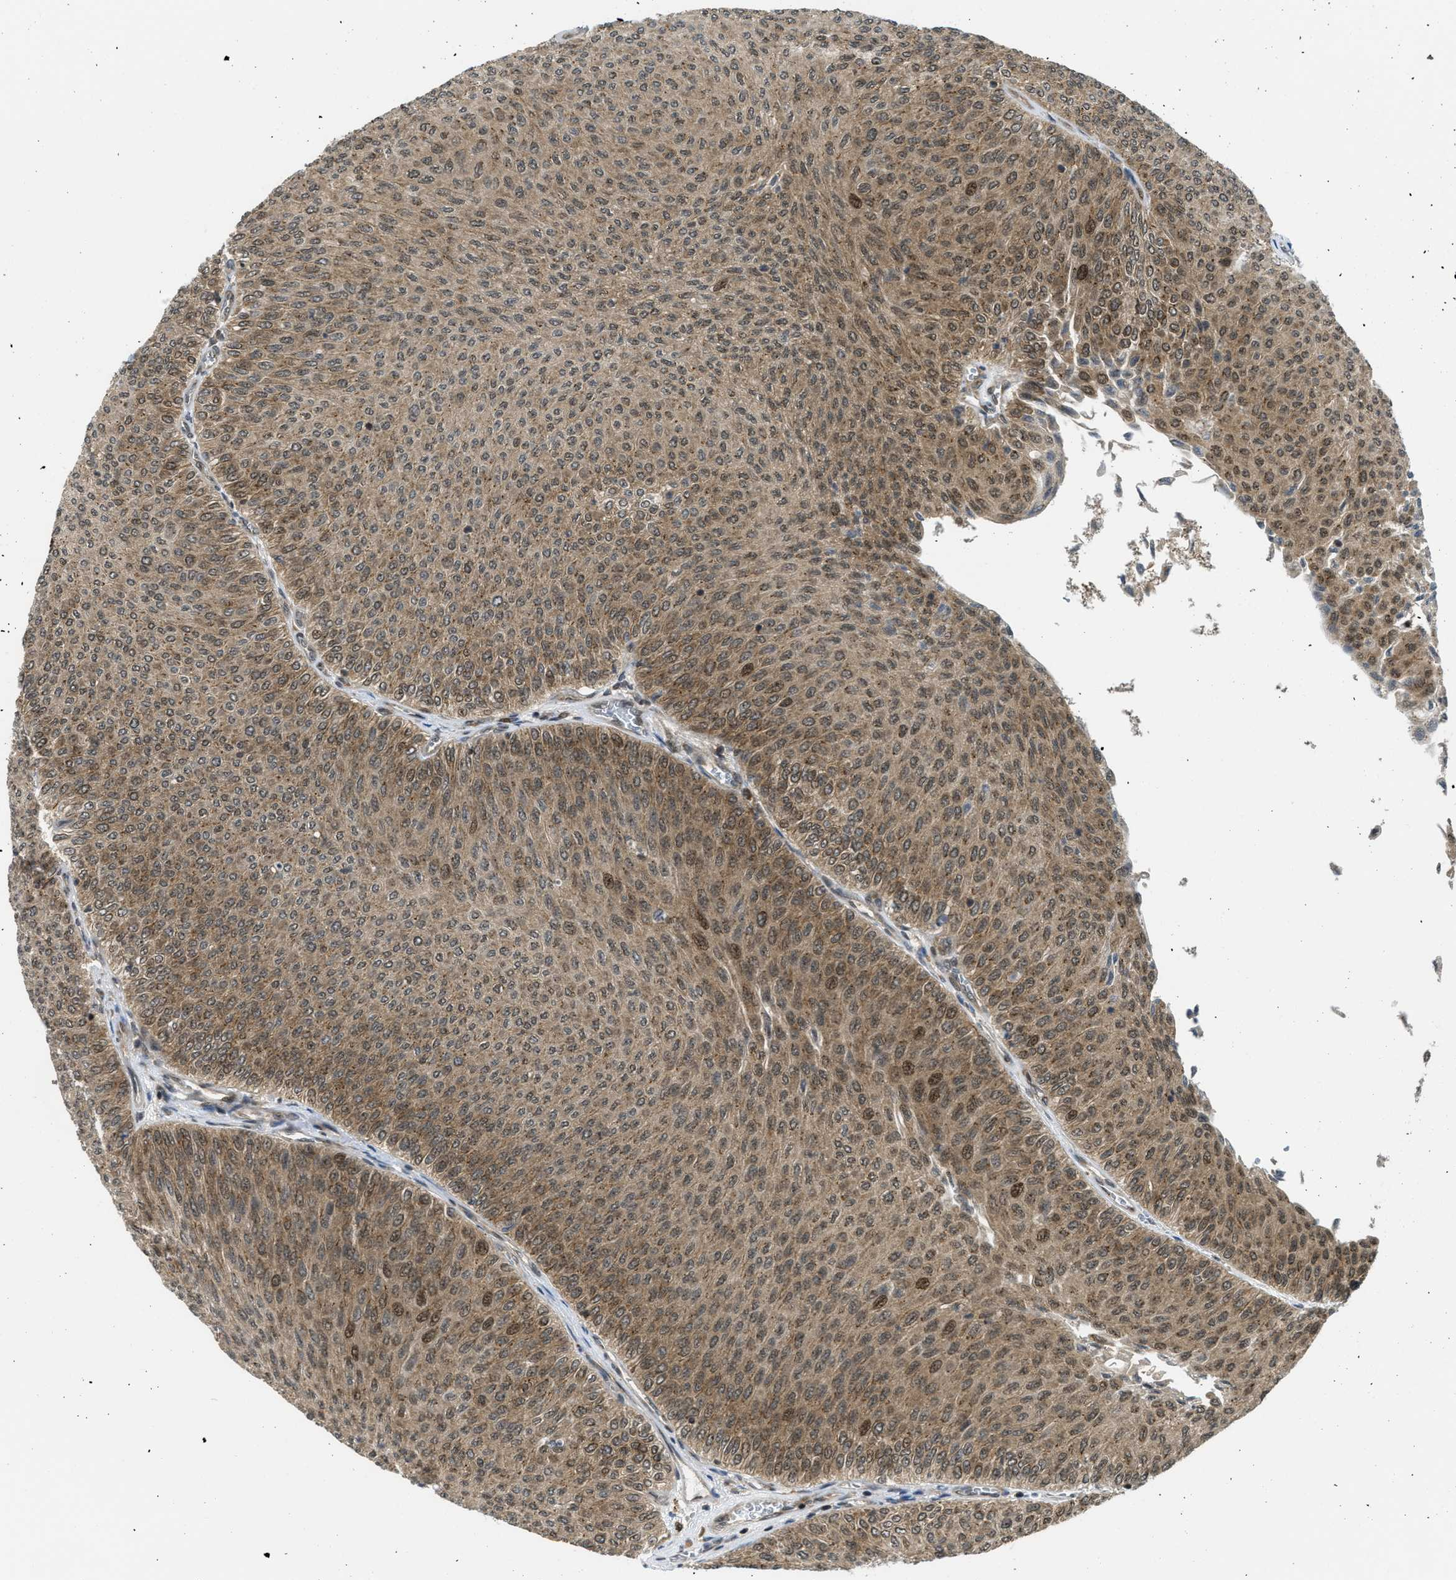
{"staining": {"intensity": "moderate", "quantity": ">75%", "location": "cytoplasmic/membranous,nuclear"}, "tissue": "urothelial cancer", "cell_type": "Tumor cells", "image_type": "cancer", "snomed": [{"axis": "morphology", "description": "Urothelial carcinoma, Low grade"}, {"axis": "topography", "description": "Urinary bladder"}], "caption": "An image showing moderate cytoplasmic/membranous and nuclear expression in approximately >75% of tumor cells in urothelial cancer, as visualized by brown immunohistochemical staining.", "gene": "TACC1", "patient": {"sex": "male", "age": 78}}